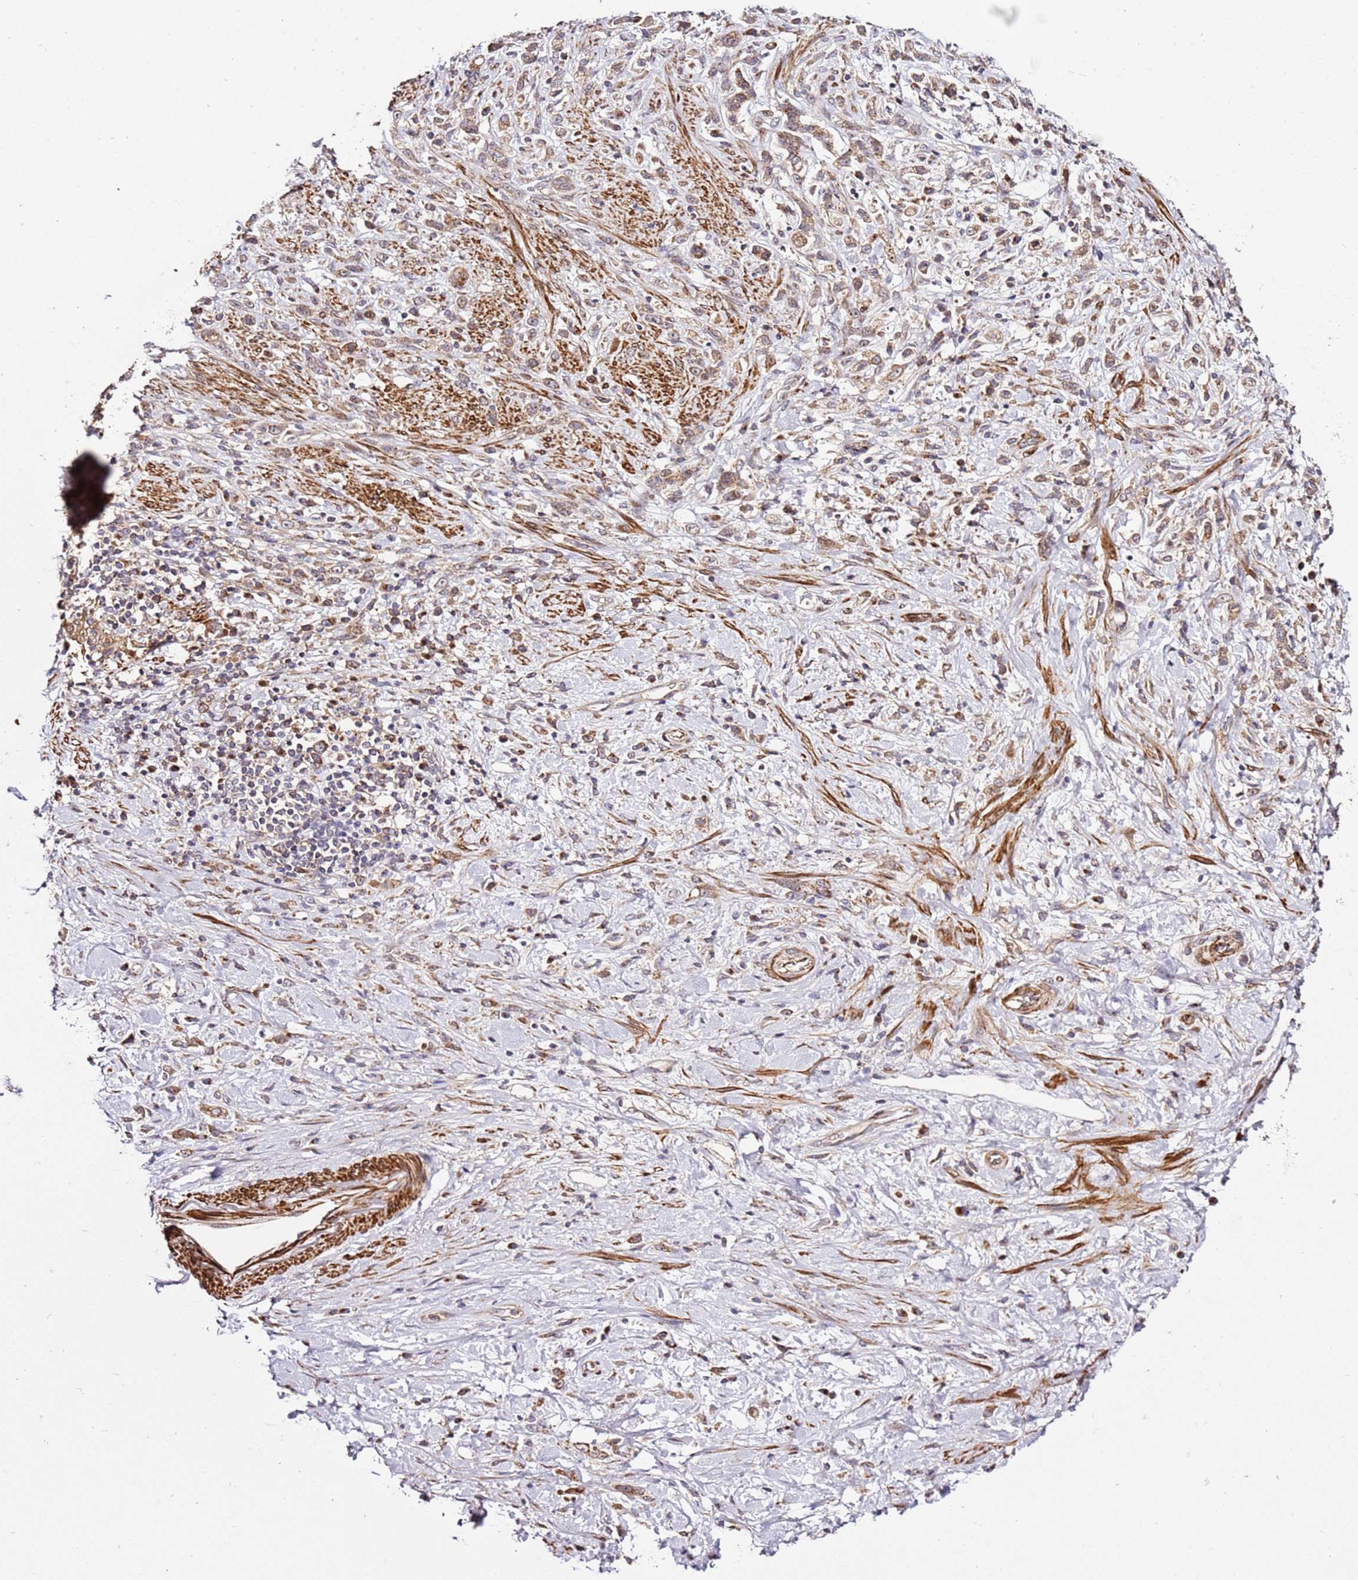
{"staining": {"intensity": "moderate", "quantity": ">75%", "location": "cytoplasmic/membranous"}, "tissue": "stomach cancer", "cell_type": "Tumor cells", "image_type": "cancer", "snomed": [{"axis": "morphology", "description": "Adenocarcinoma, NOS"}, {"axis": "topography", "description": "Stomach"}], "caption": "Brown immunohistochemical staining in stomach adenocarcinoma exhibits moderate cytoplasmic/membranous positivity in approximately >75% of tumor cells.", "gene": "PVRIG", "patient": {"sex": "female", "age": 60}}